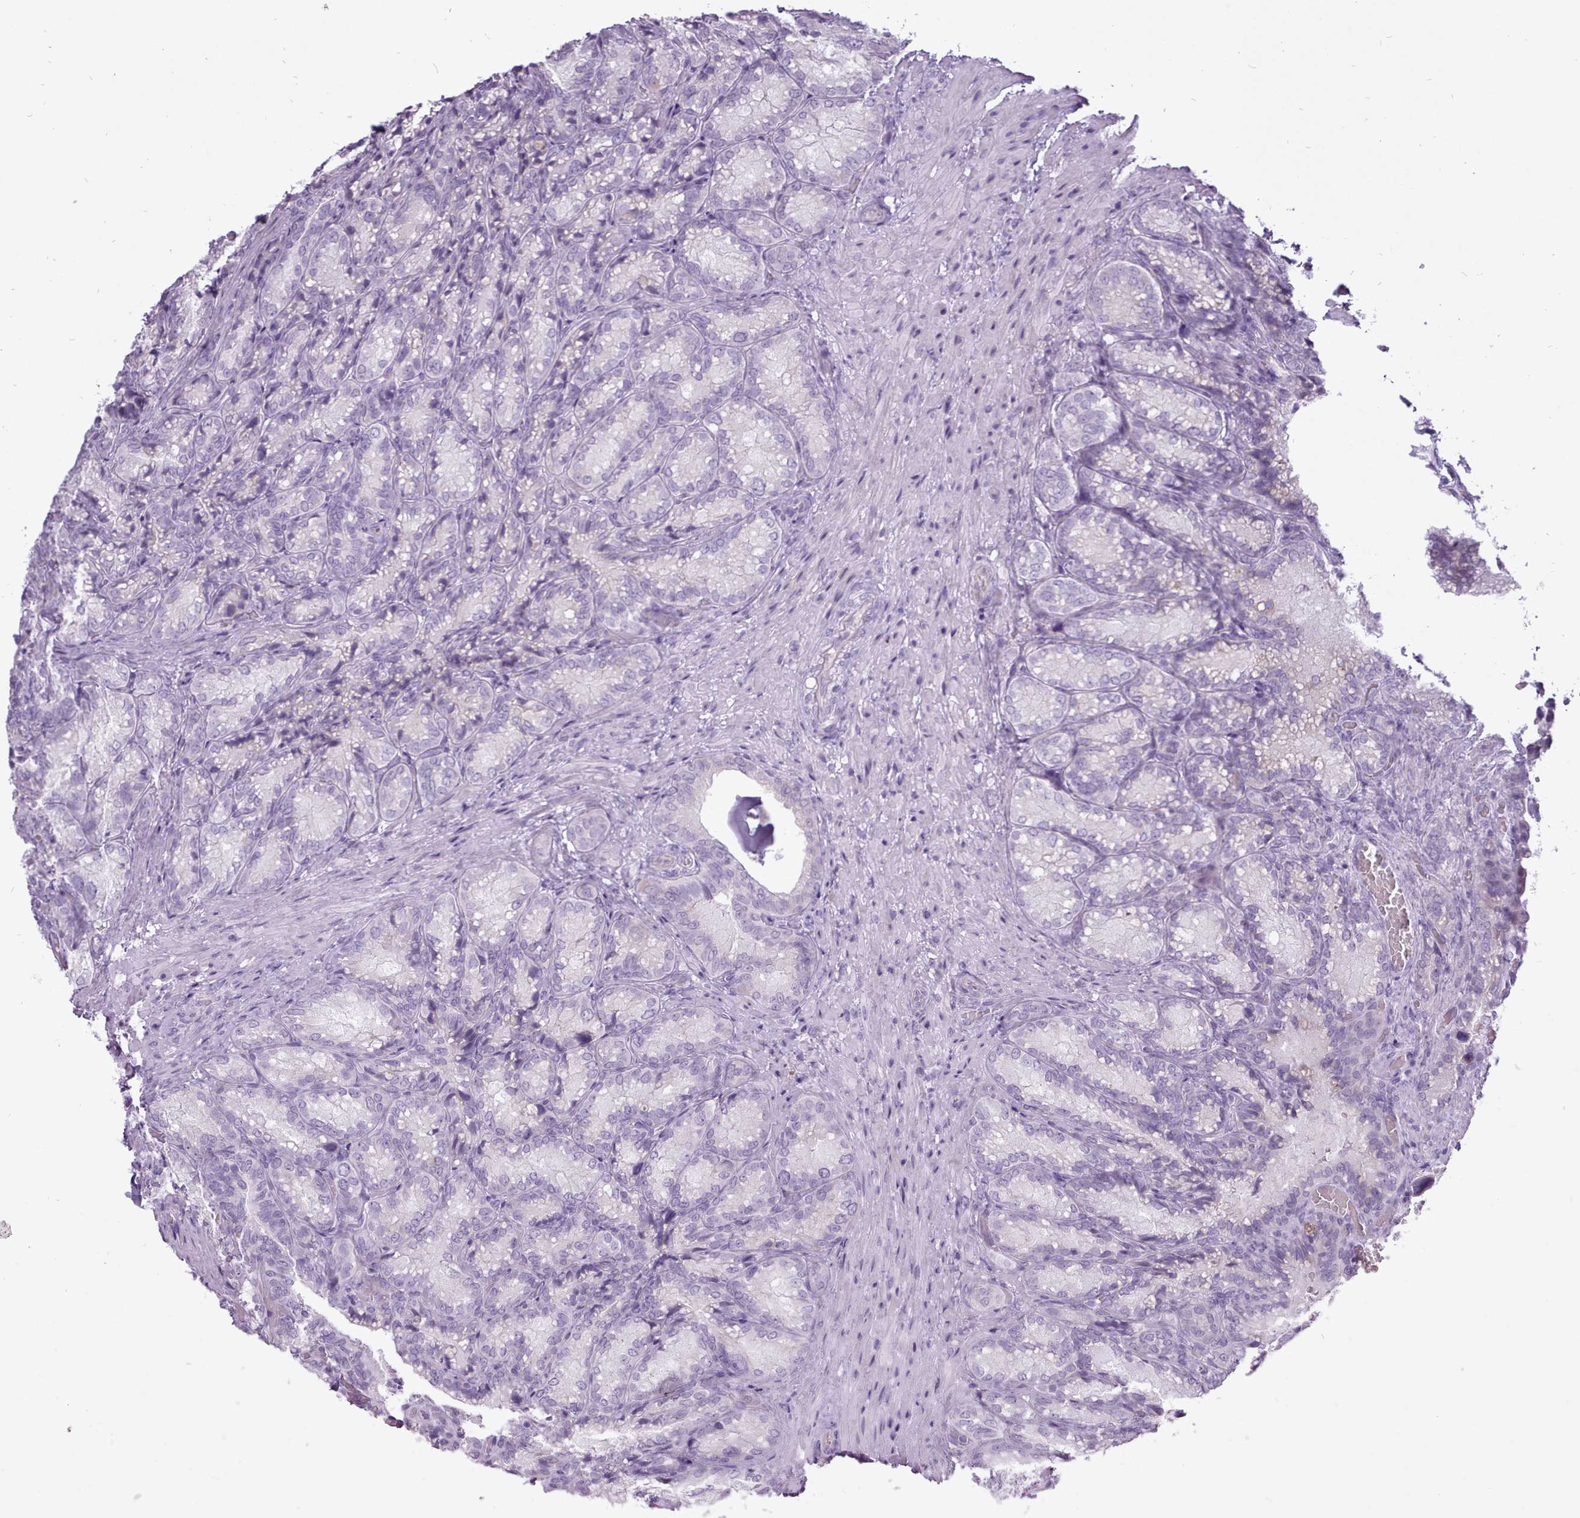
{"staining": {"intensity": "negative", "quantity": "none", "location": "none"}, "tissue": "seminal vesicle", "cell_type": "Glandular cells", "image_type": "normal", "snomed": [{"axis": "morphology", "description": "Normal tissue, NOS"}, {"axis": "topography", "description": "Seminal veicle"}], "caption": "An immunohistochemistry histopathology image of normal seminal vesicle is shown. There is no staining in glandular cells of seminal vesicle.", "gene": "BDKRB2", "patient": {"sex": "male", "age": 58}}